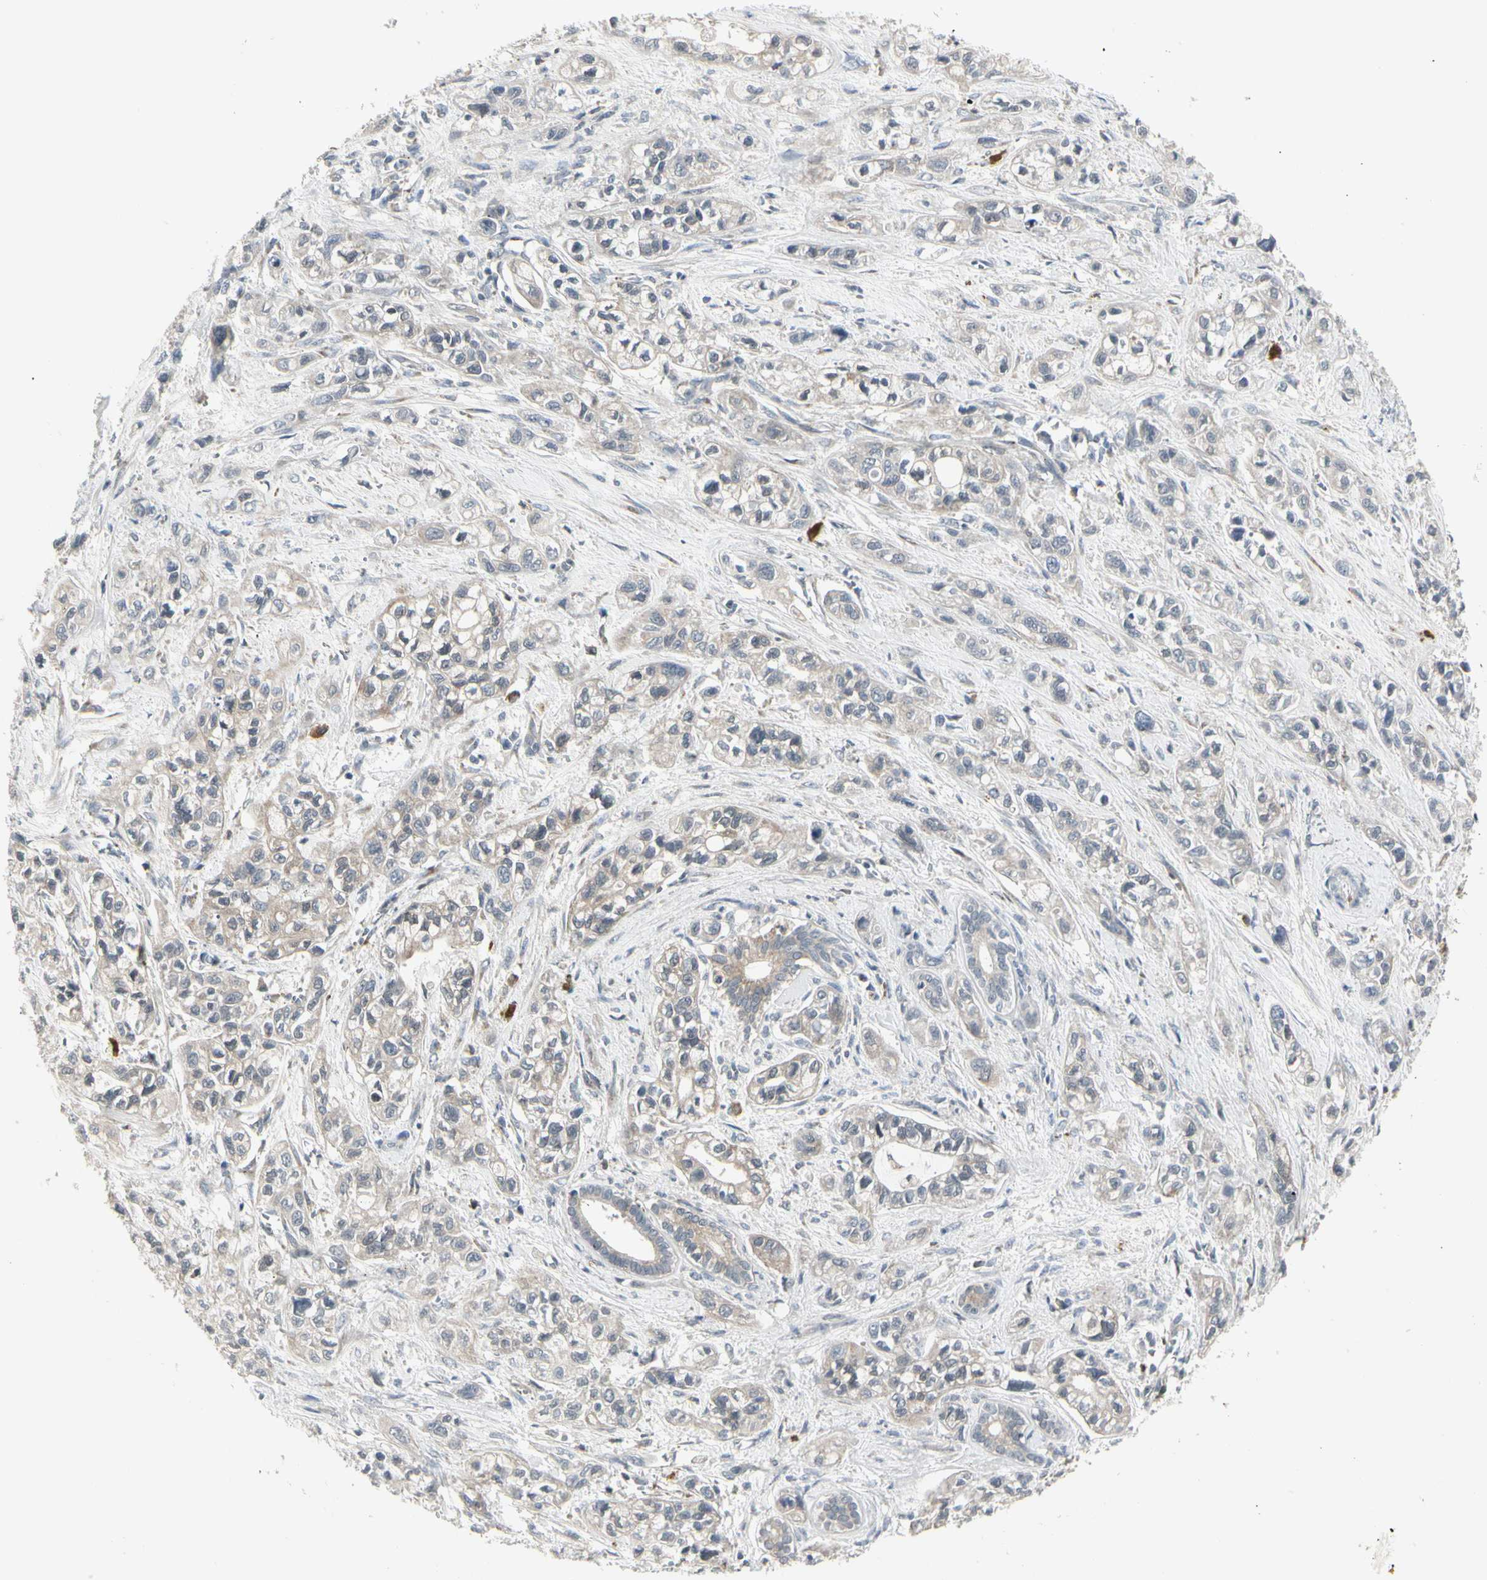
{"staining": {"intensity": "weak", "quantity": "25%-75%", "location": "cytoplasmic/membranous"}, "tissue": "pancreatic cancer", "cell_type": "Tumor cells", "image_type": "cancer", "snomed": [{"axis": "morphology", "description": "Adenocarcinoma, NOS"}, {"axis": "topography", "description": "Pancreas"}], "caption": "The micrograph demonstrates a brown stain indicating the presence of a protein in the cytoplasmic/membranous of tumor cells in pancreatic adenocarcinoma. The staining was performed using DAB, with brown indicating positive protein expression. Nuclei are stained blue with hematoxylin.", "gene": "GRN", "patient": {"sex": "male", "age": 74}}